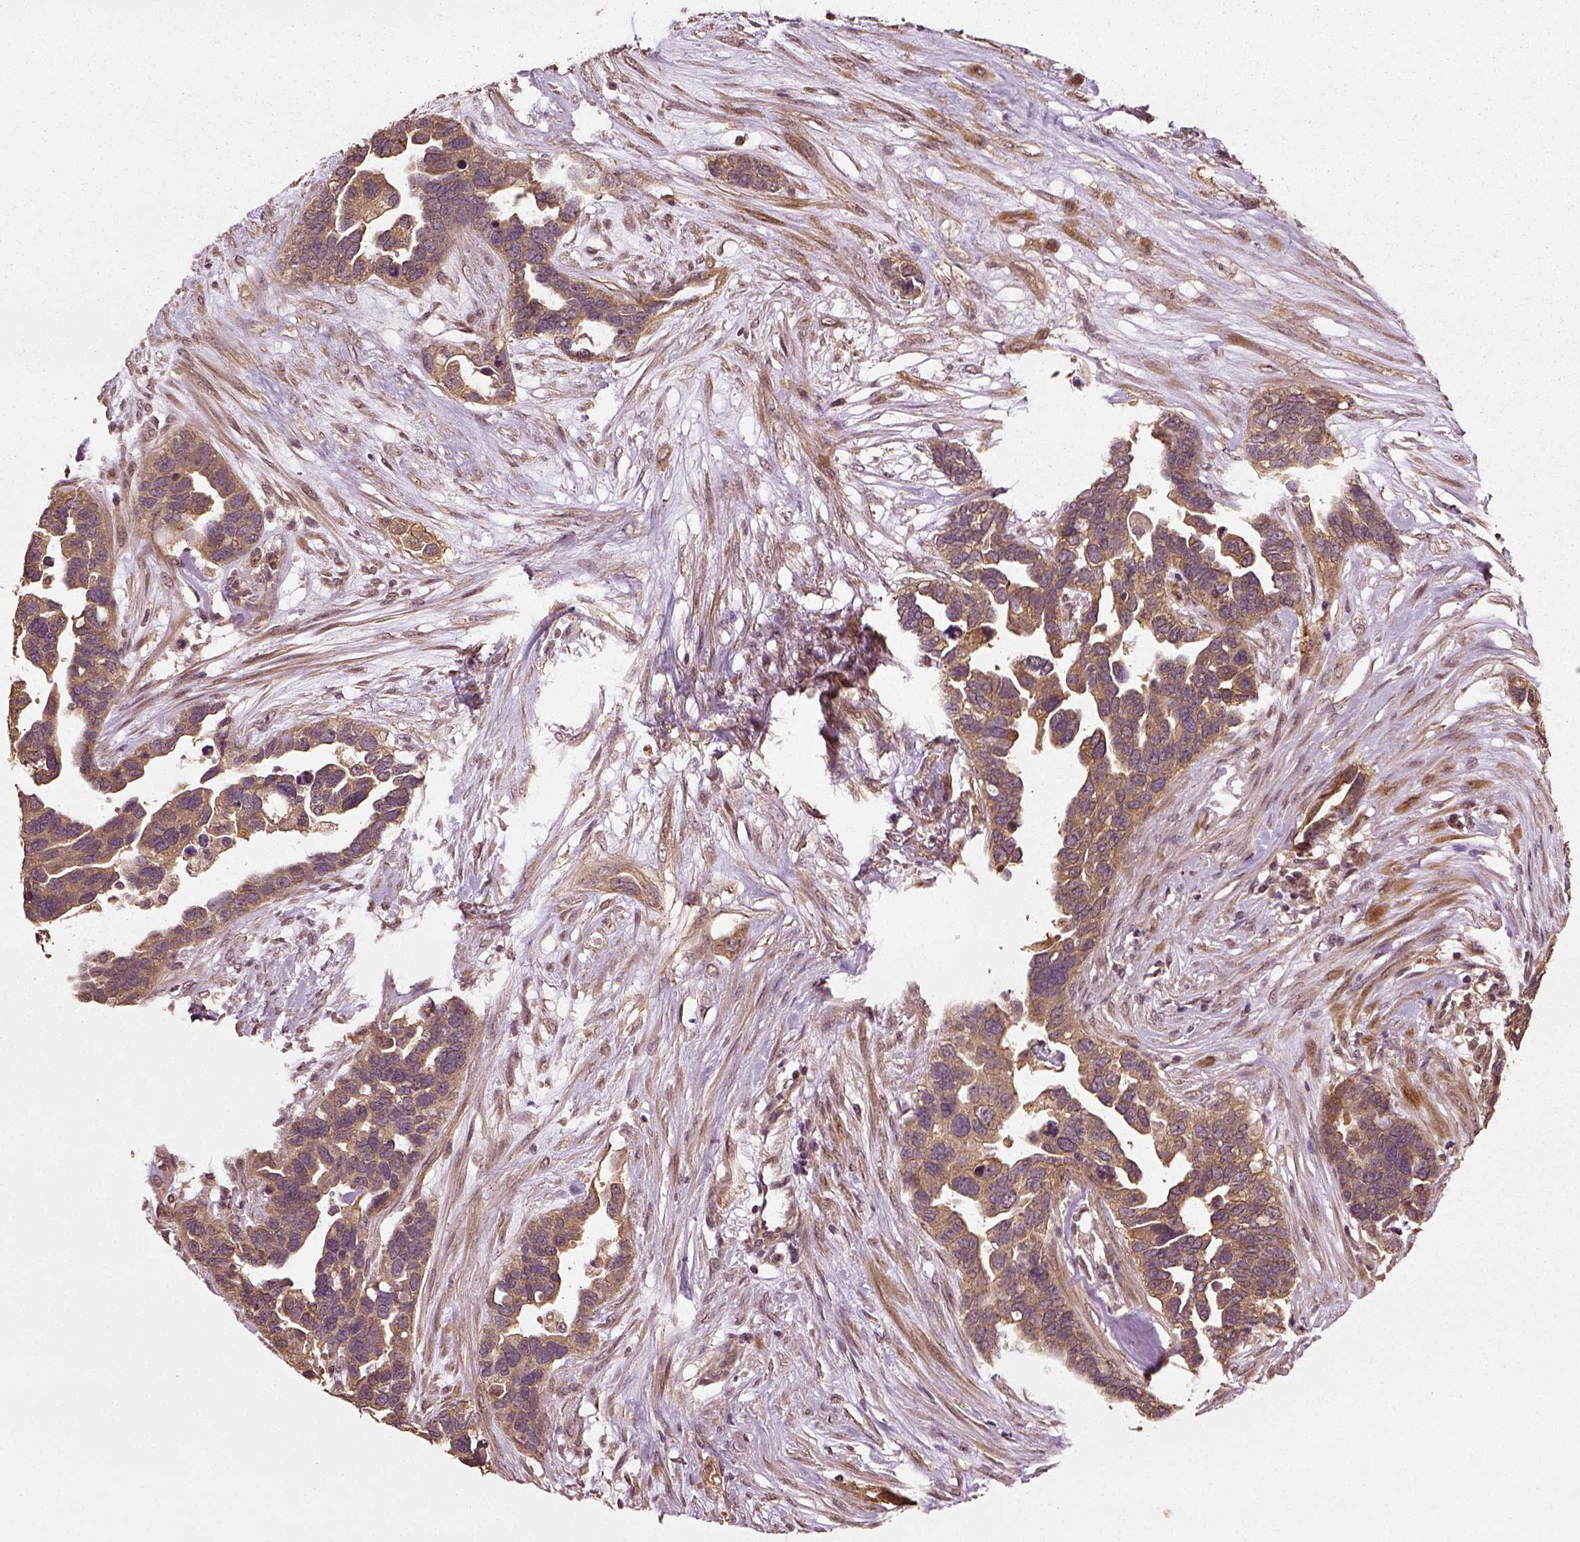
{"staining": {"intensity": "moderate", "quantity": ">75%", "location": "cytoplasmic/membranous"}, "tissue": "ovarian cancer", "cell_type": "Tumor cells", "image_type": "cancer", "snomed": [{"axis": "morphology", "description": "Cystadenocarcinoma, serous, NOS"}, {"axis": "topography", "description": "Ovary"}], "caption": "A brown stain shows moderate cytoplasmic/membranous positivity of a protein in ovarian cancer tumor cells.", "gene": "ERV3-1", "patient": {"sex": "female", "age": 54}}